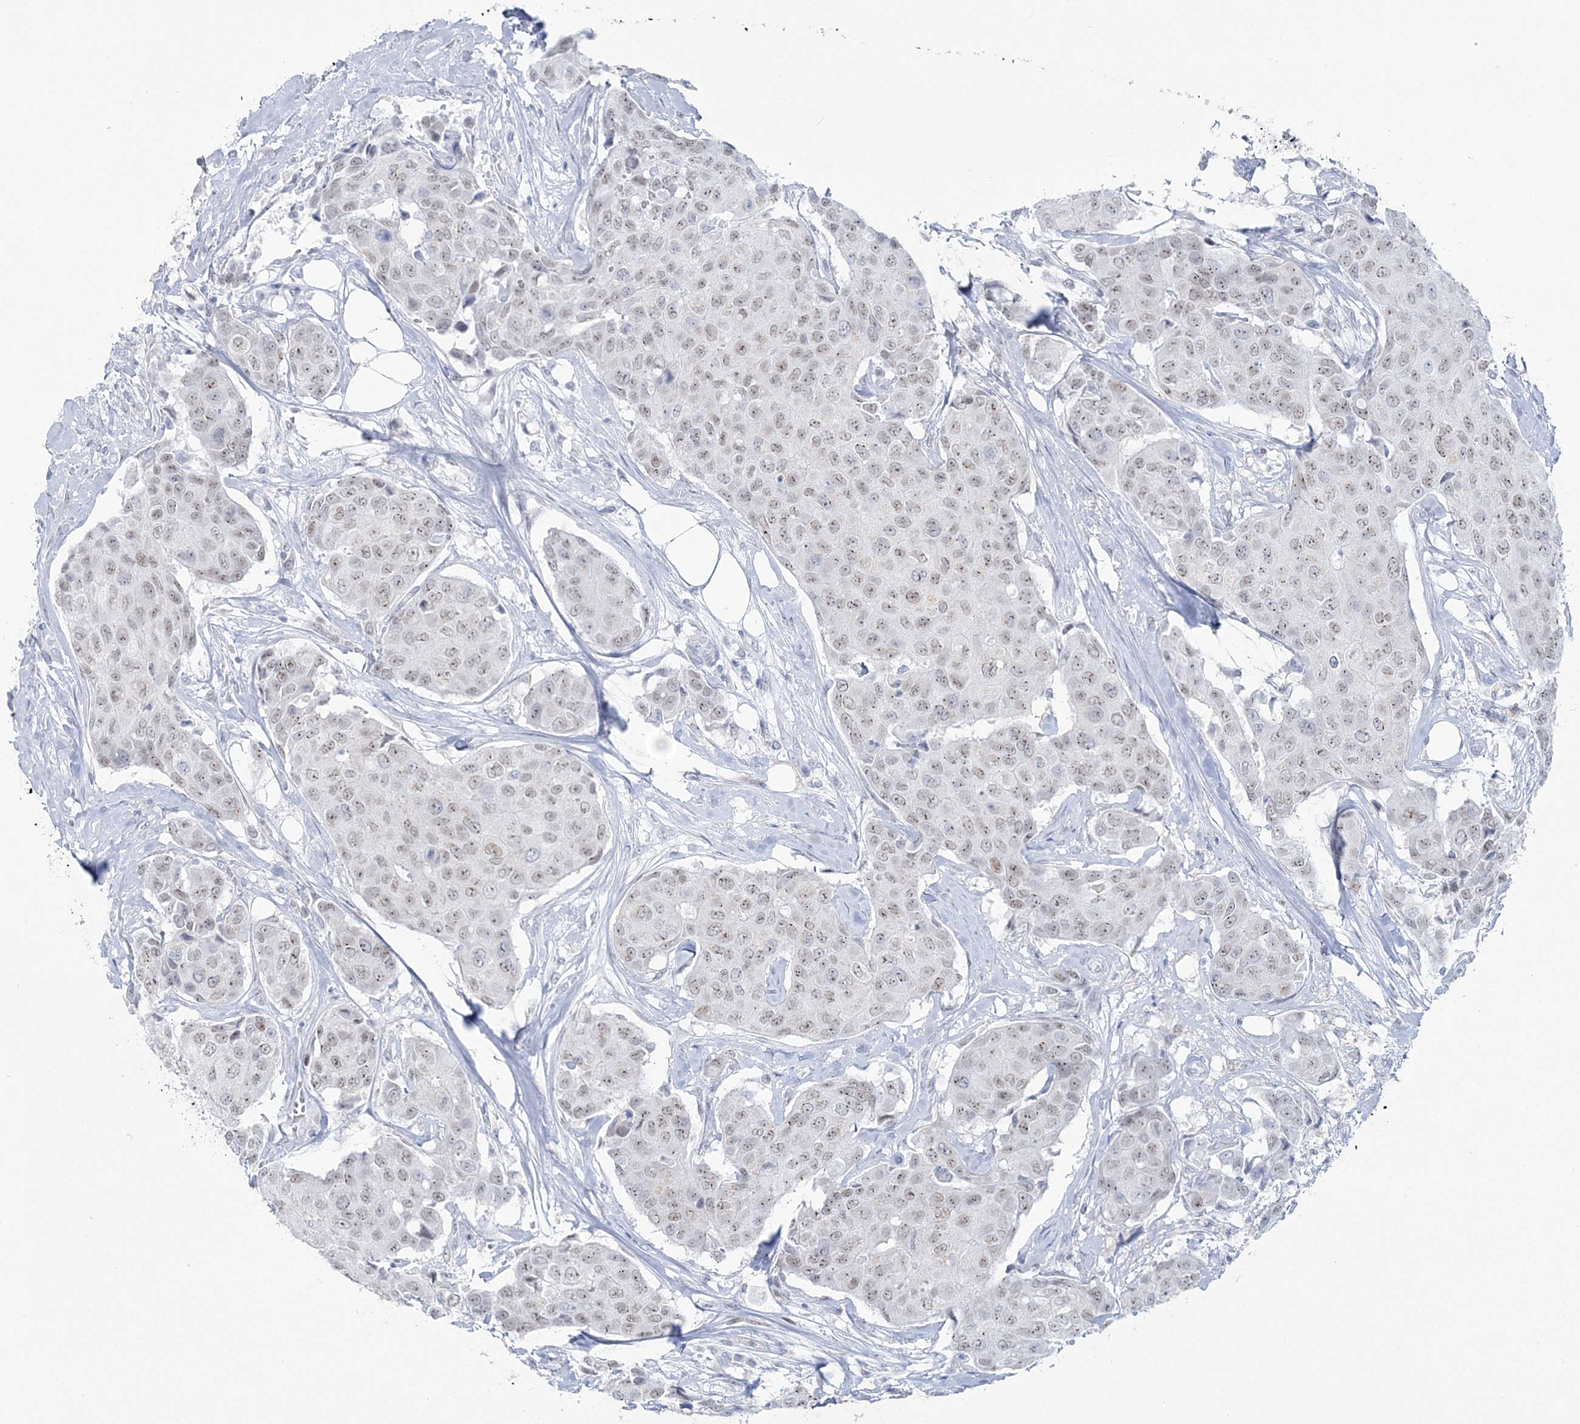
{"staining": {"intensity": "weak", "quantity": "25%-75%", "location": "nuclear"}, "tissue": "breast cancer", "cell_type": "Tumor cells", "image_type": "cancer", "snomed": [{"axis": "morphology", "description": "Duct carcinoma"}, {"axis": "topography", "description": "Breast"}], "caption": "Immunohistochemistry (IHC) of breast cancer demonstrates low levels of weak nuclear expression in about 25%-75% of tumor cells.", "gene": "ZNF843", "patient": {"sex": "female", "age": 80}}